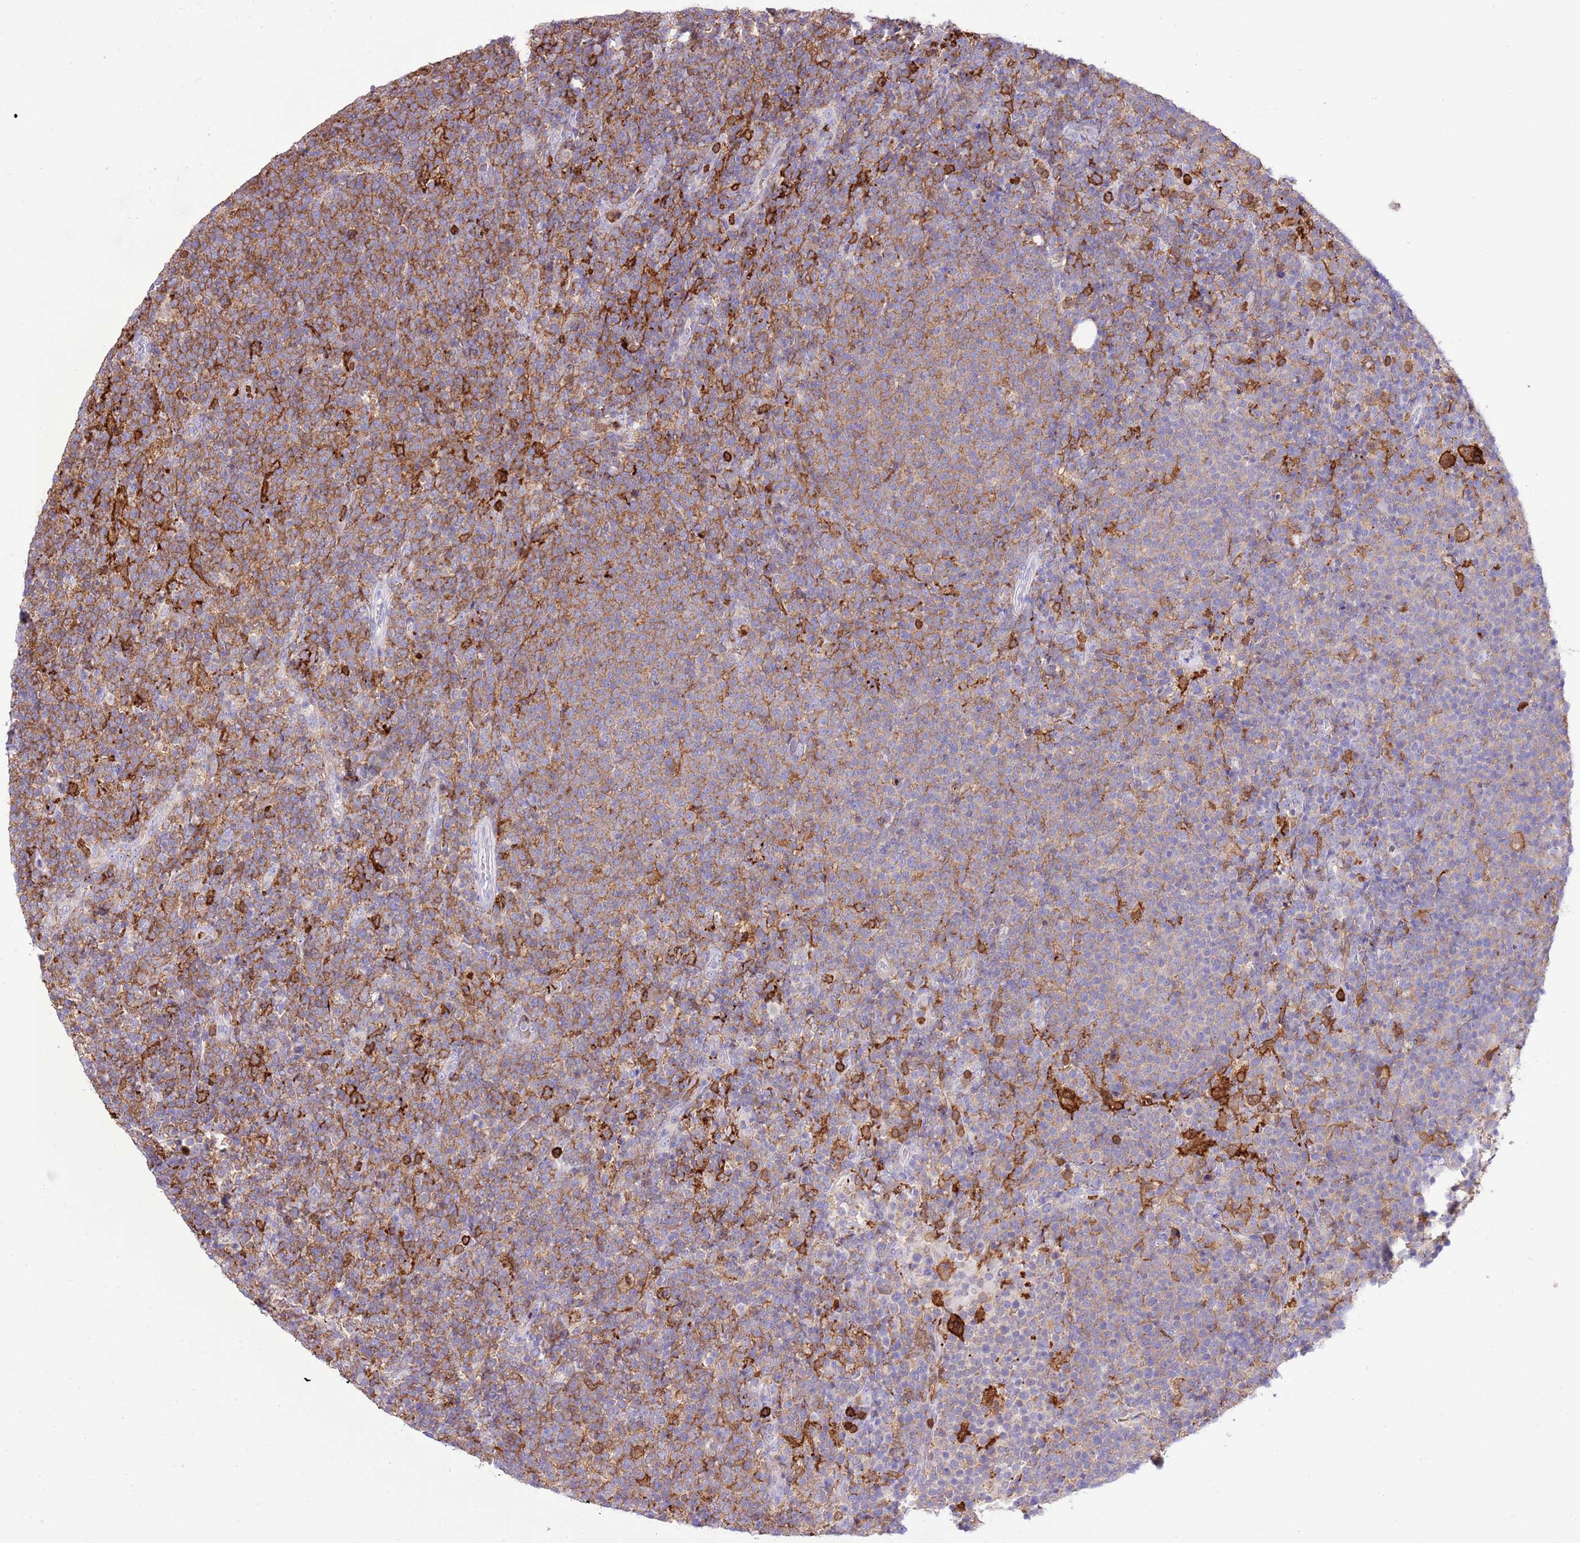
{"staining": {"intensity": "moderate", "quantity": "25%-75%", "location": "cytoplasmic/membranous"}, "tissue": "lymphoma", "cell_type": "Tumor cells", "image_type": "cancer", "snomed": [{"axis": "morphology", "description": "Malignant lymphoma, non-Hodgkin's type, High grade"}, {"axis": "topography", "description": "Lymph node"}], "caption": "IHC of human lymphoma displays medium levels of moderate cytoplasmic/membranous positivity in about 25%-75% of tumor cells.", "gene": "EFHD2", "patient": {"sex": "male", "age": 61}}